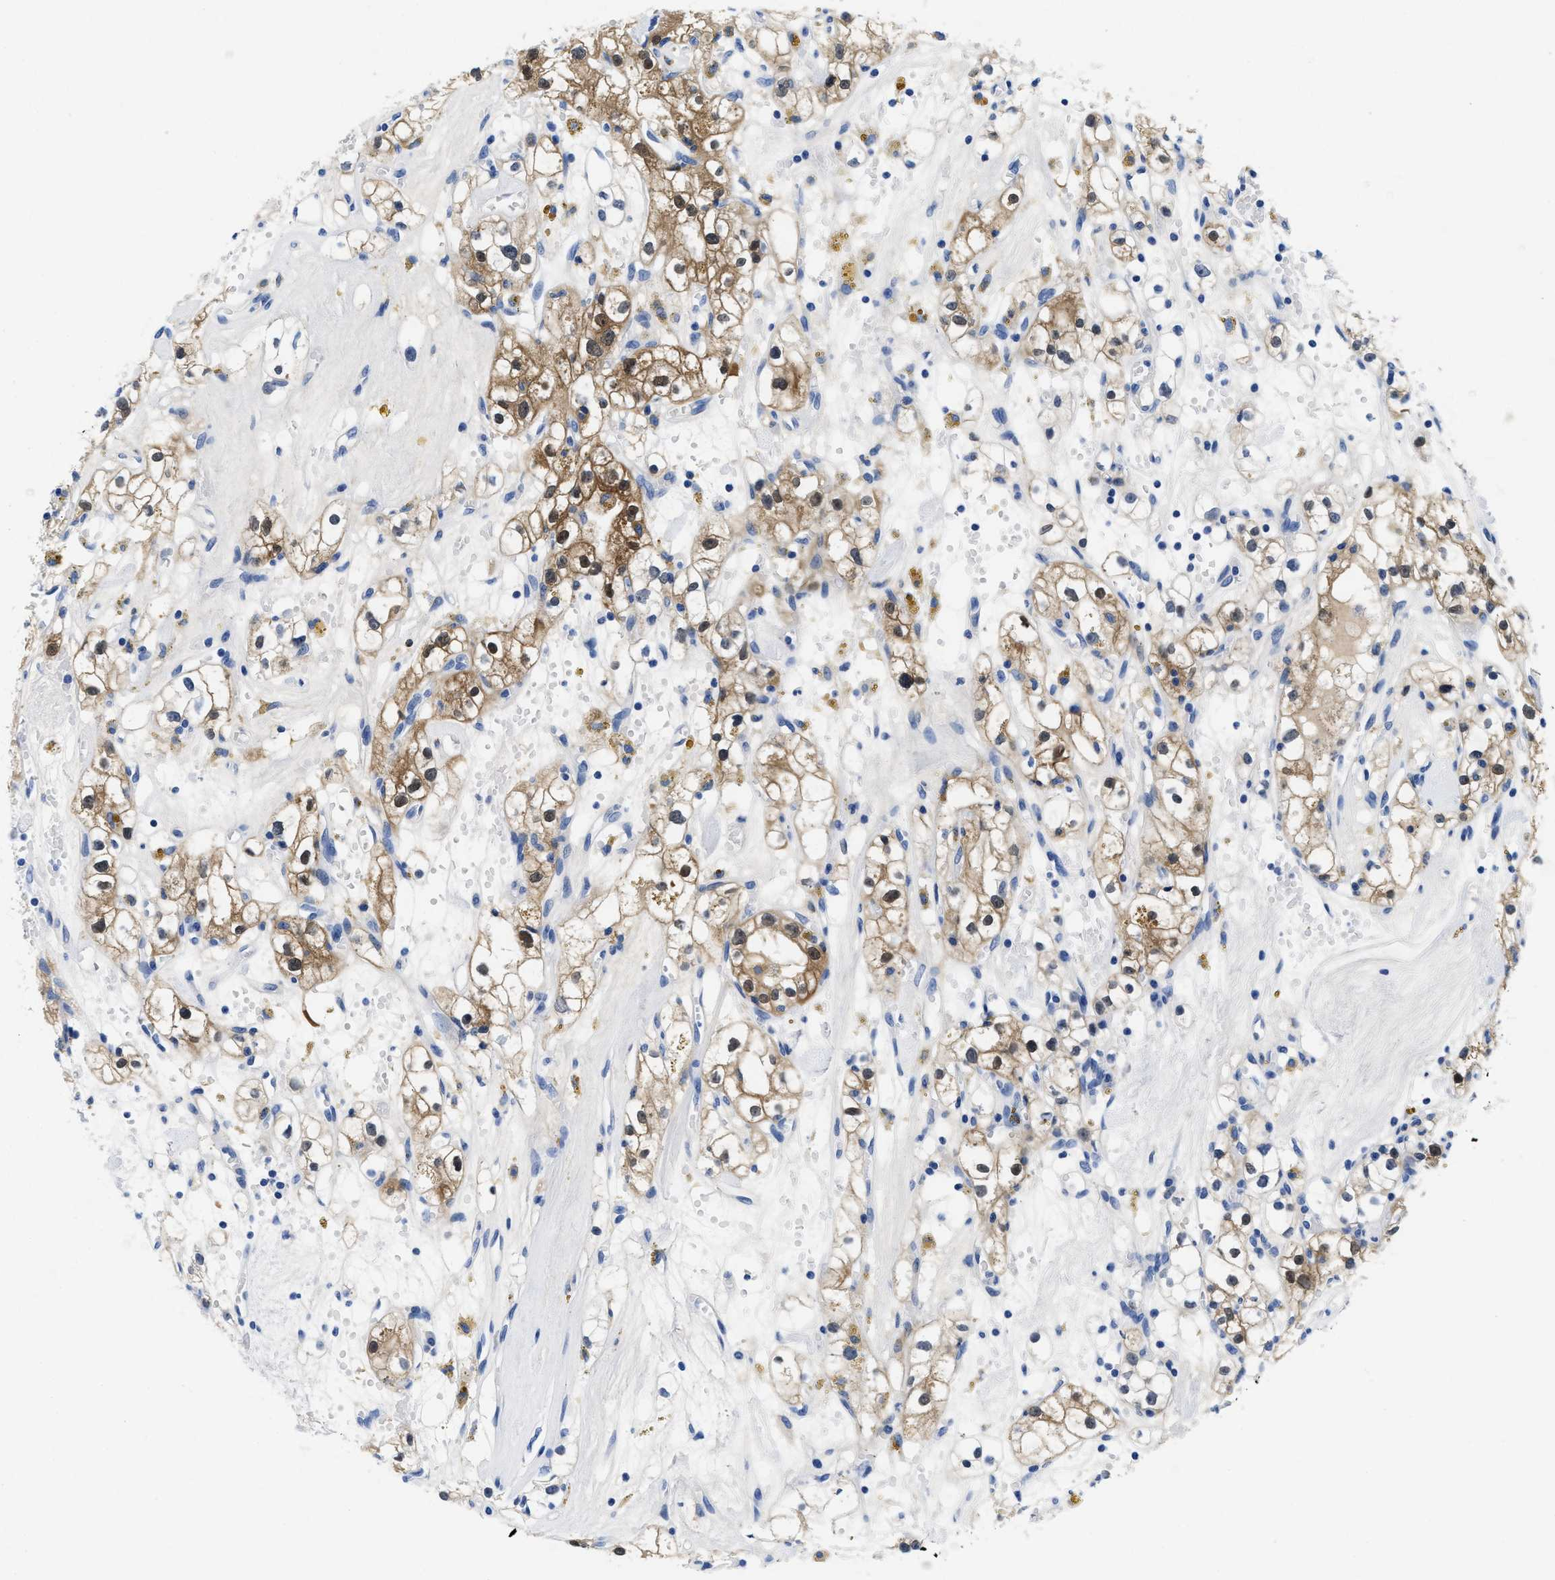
{"staining": {"intensity": "moderate", "quantity": "25%-75%", "location": "cytoplasmic/membranous,nuclear"}, "tissue": "renal cancer", "cell_type": "Tumor cells", "image_type": "cancer", "snomed": [{"axis": "morphology", "description": "Adenocarcinoma, NOS"}, {"axis": "topography", "description": "Kidney"}], "caption": "Immunohistochemical staining of adenocarcinoma (renal) exhibits moderate cytoplasmic/membranous and nuclear protein staining in approximately 25%-75% of tumor cells.", "gene": "TTC3", "patient": {"sex": "male", "age": 56}}